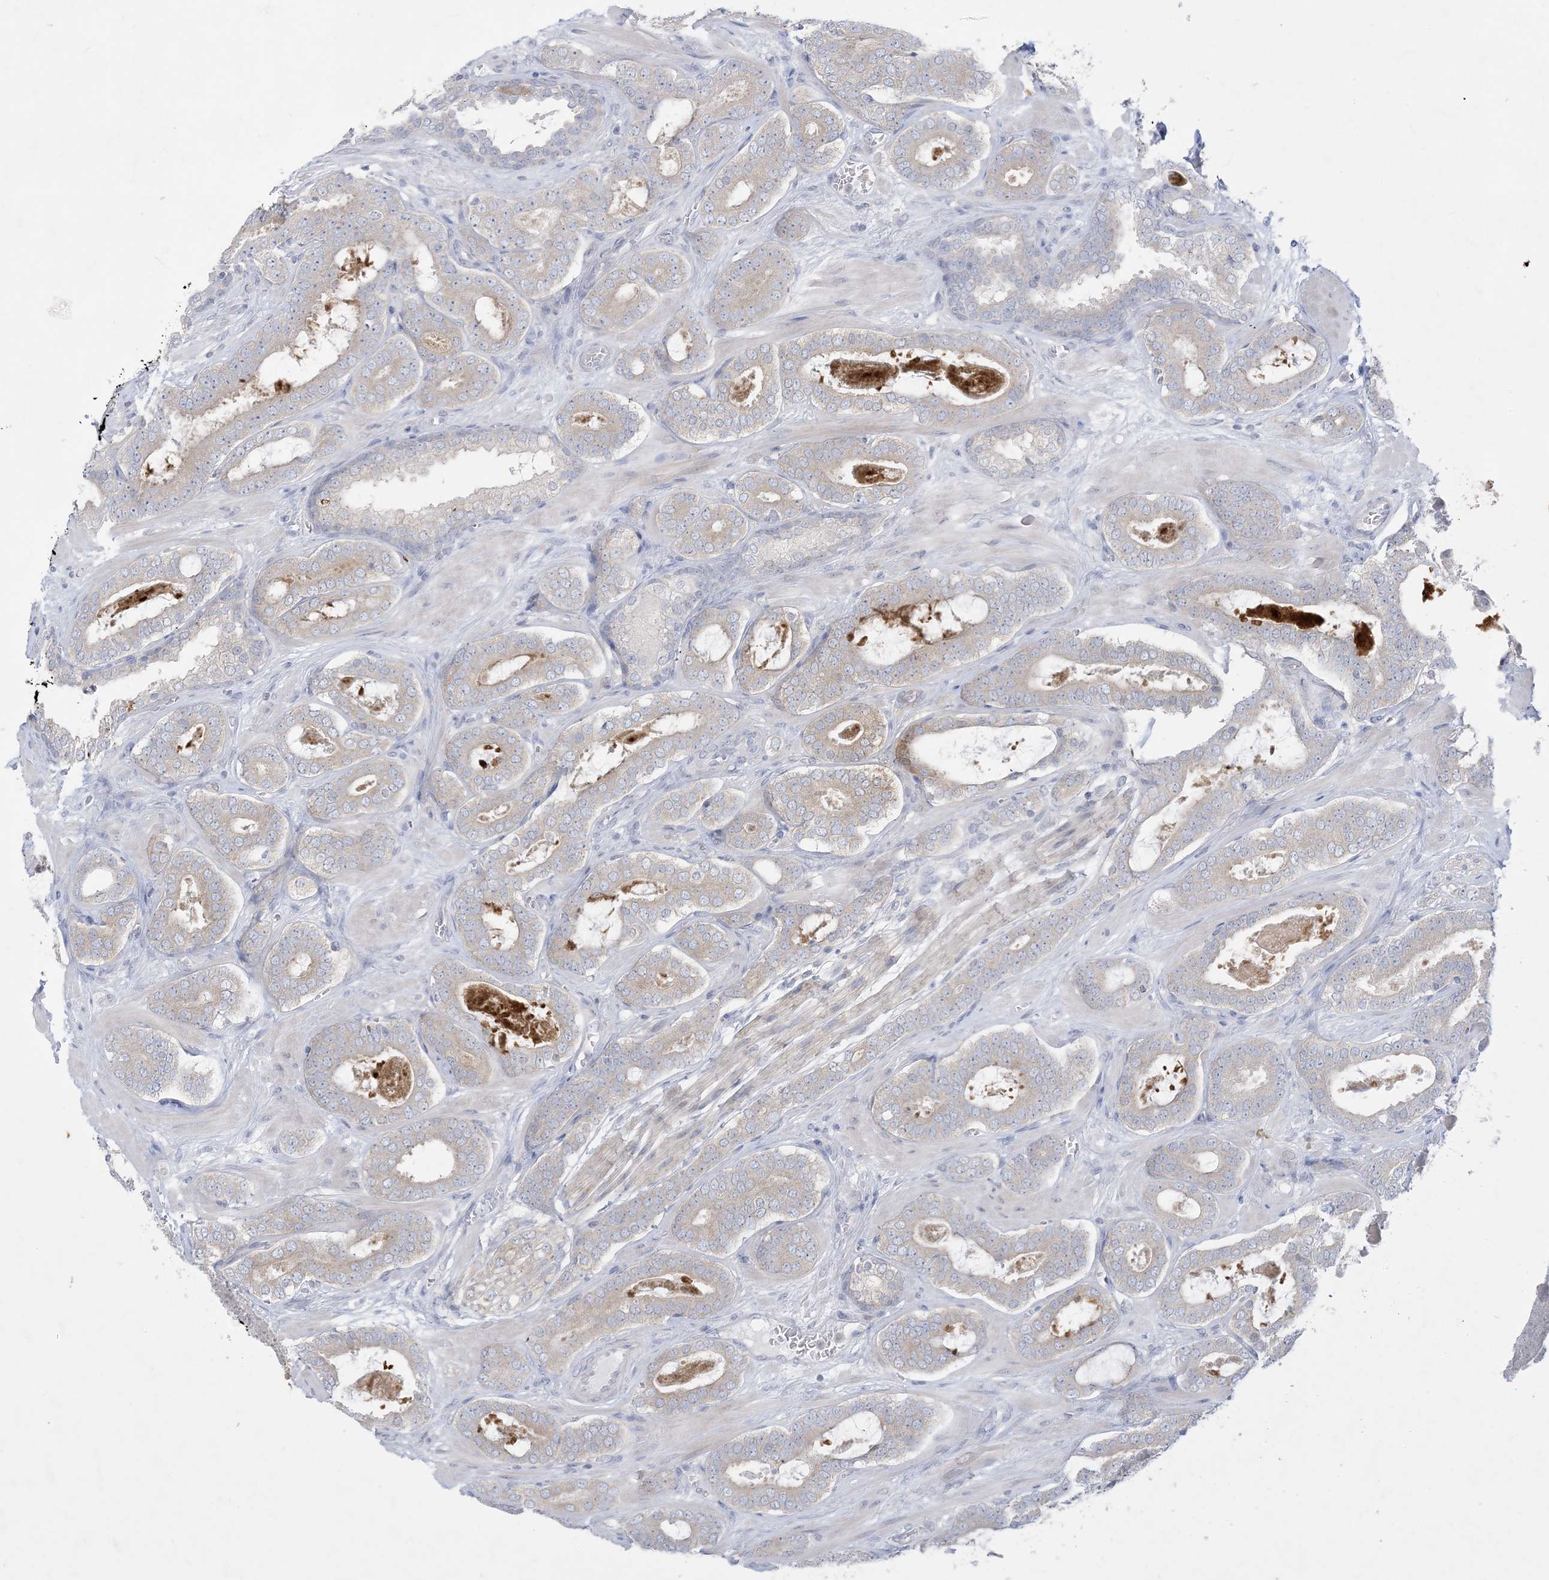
{"staining": {"intensity": "weak", "quantity": "<25%", "location": "cytoplasmic/membranous"}, "tissue": "prostate cancer", "cell_type": "Tumor cells", "image_type": "cancer", "snomed": [{"axis": "morphology", "description": "Adenocarcinoma, High grade"}, {"axis": "topography", "description": "Prostate"}], "caption": "DAB immunohistochemical staining of human adenocarcinoma (high-grade) (prostate) reveals no significant positivity in tumor cells.", "gene": "KIF3A", "patient": {"sex": "male", "age": 60}}